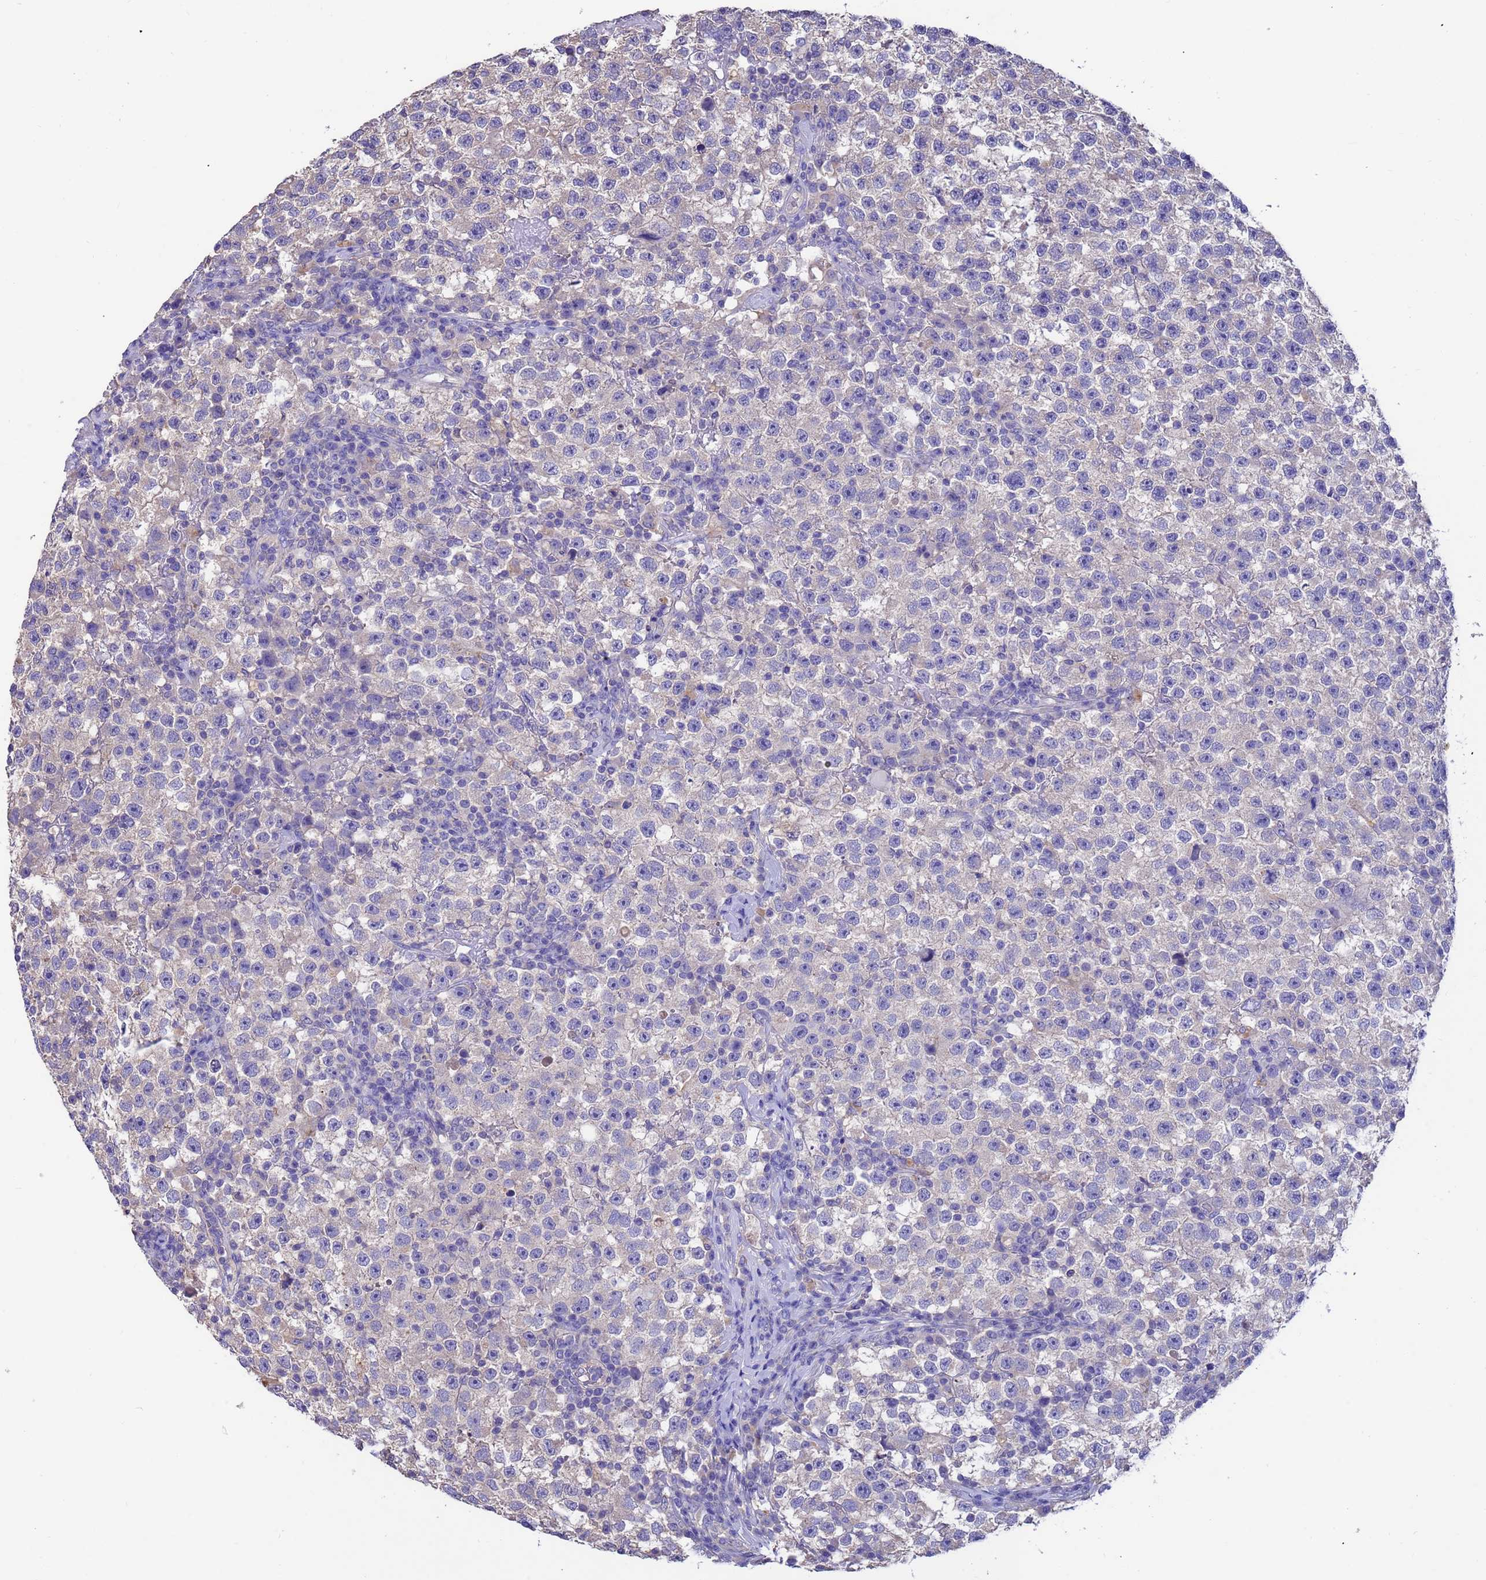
{"staining": {"intensity": "negative", "quantity": "none", "location": "none"}, "tissue": "testis cancer", "cell_type": "Tumor cells", "image_type": "cancer", "snomed": [{"axis": "morphology", "description": "Seminoma, NOS"}, {"axis": "topography", "description": "Testis"}], "caption": "This is a histopathology image of immunohistochemistry (IHC) staining of testis cancer (seminoma), which shows no positivity in tumor cells. Nuclei are stained in blue.", "gene": "SRL", "patient": {"sex": "male", "age": 22}}